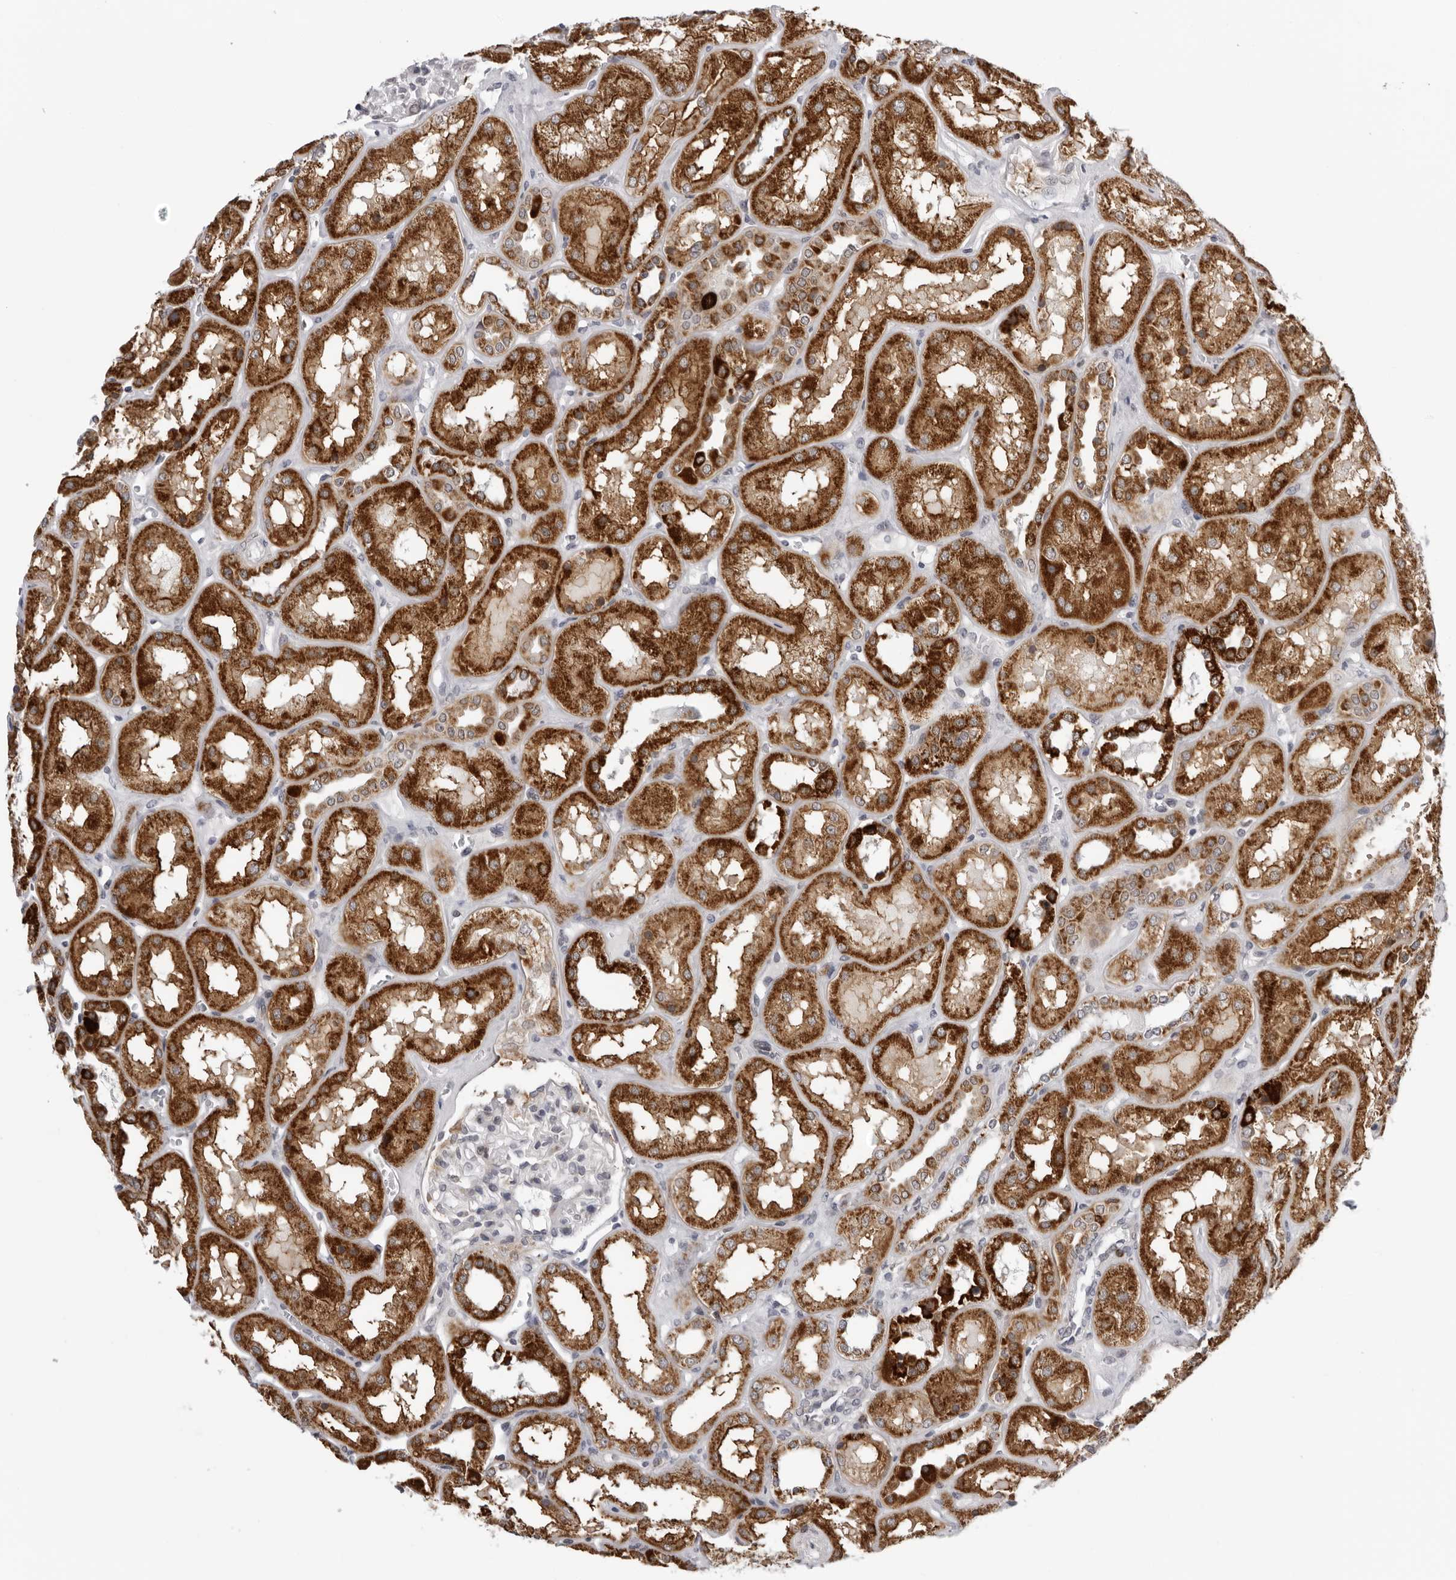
{"staining": {"intensity": "negative", "quantity": "none", "location": "none"}, "tissue": "kidney", "cell_type": "Cells in glomeruli", "image_type": "normal", "snomed": [{"axis": "morphology", "description": "Normal tissue, NOS"}, {"axis": "topography", "description": "Kidney"}], "caption": "Kidney stained for a protein using IHC shows no expression cells in glomeruli.", "gene": "CPT2", "patient": {"sex": "male", "age": 70}}